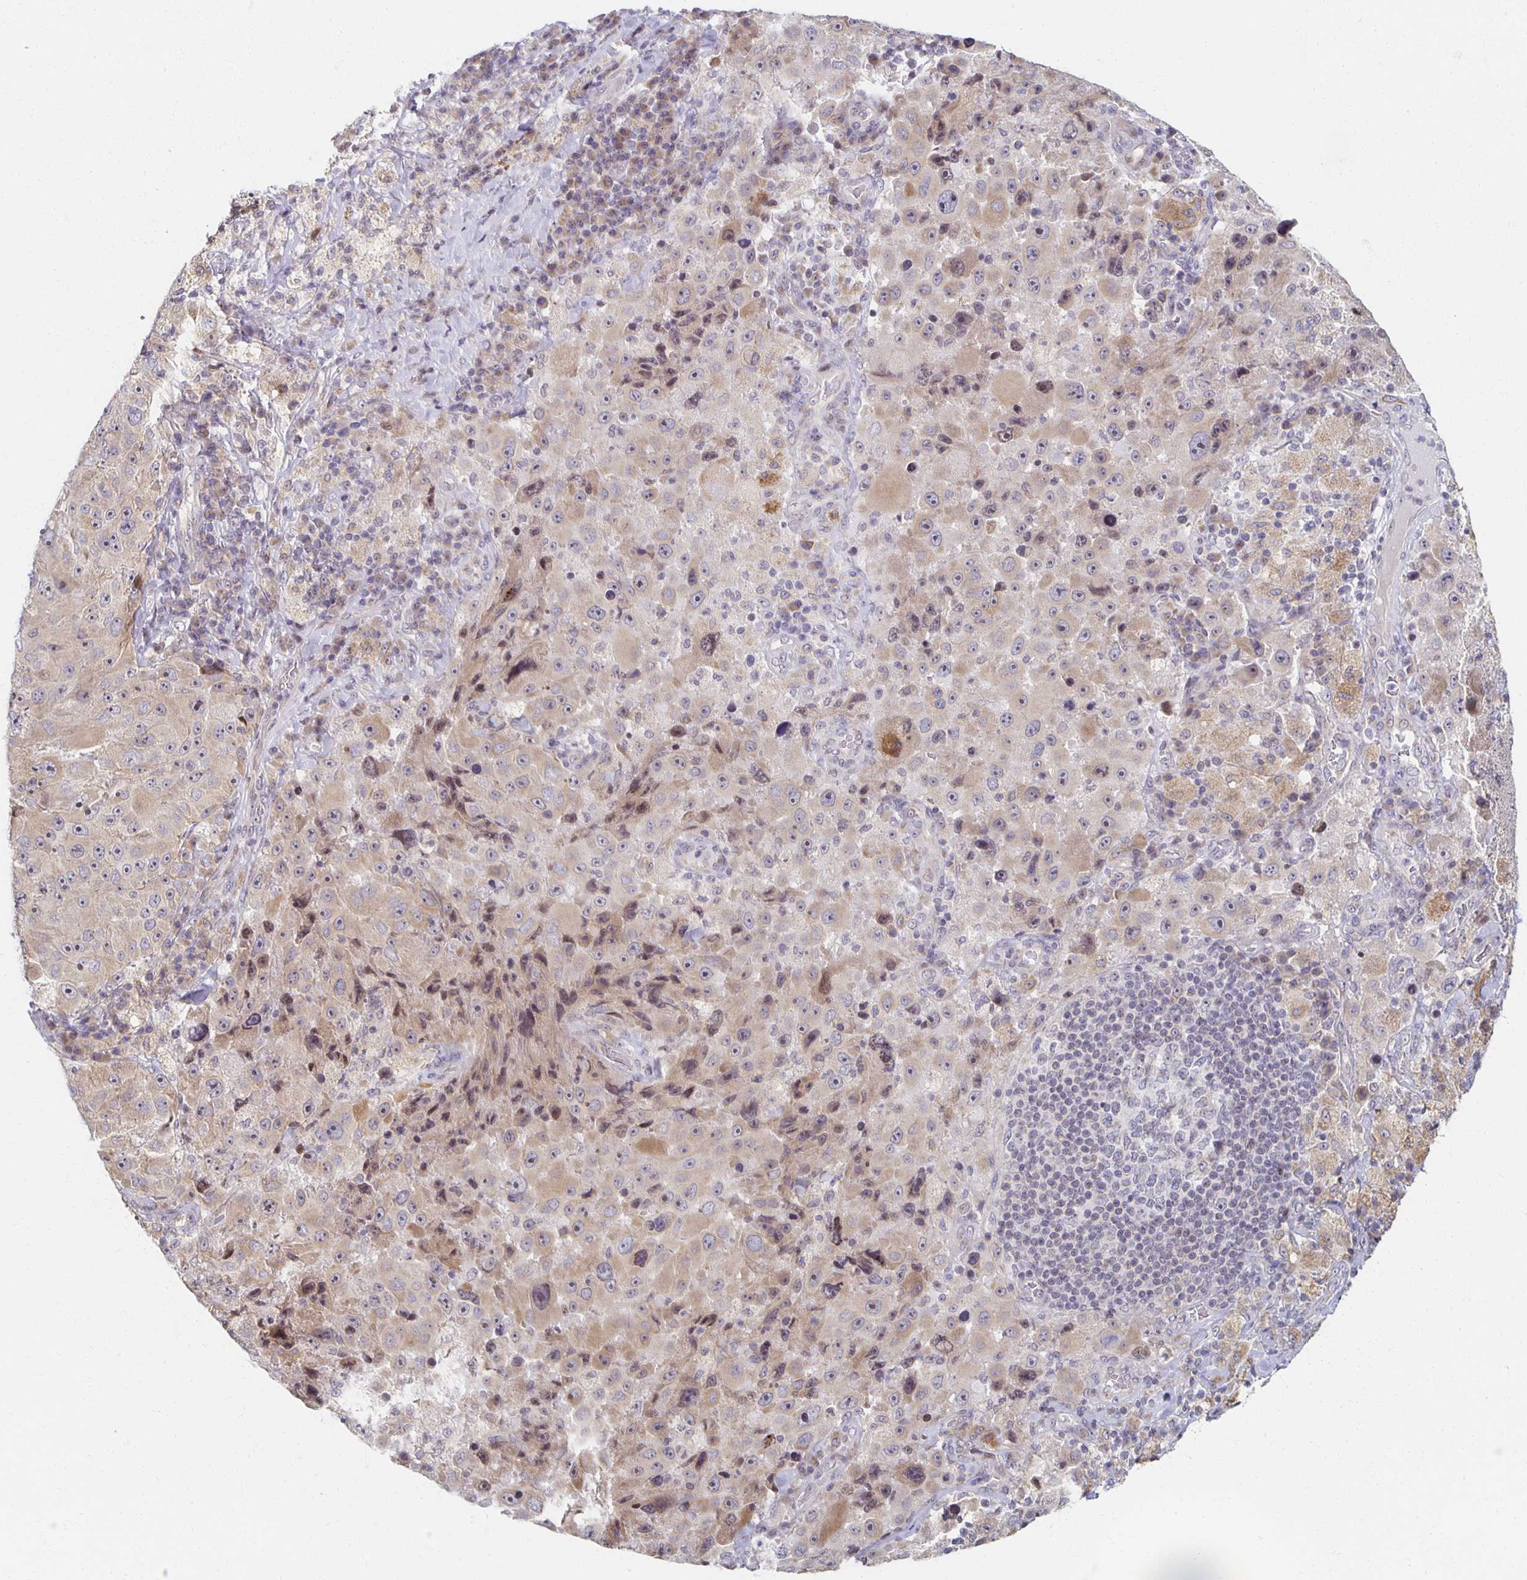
{"staining": {"intensity": "weak", "quantity": "25%-75%", "location": "cytoplasmic/membranous,nuclear"}, "tissue": "melanoma", "cell_type": "Tumor cells", "image_type": "cancer", "snomed": [{"axis": "morphology", "description": "Malignant melanoma, Metastatic site"}, {"axis": "topography", "description": "Lymph node"}], "caption": "Melanoma was stained to show a protein in brown. There is low levels of weak cytoplasmic/membranous and nuclear expression in about 25%-75% of tumor cells.", "gene": "HCFC1R1", "patient": {"sex": "male", "age": 62}}